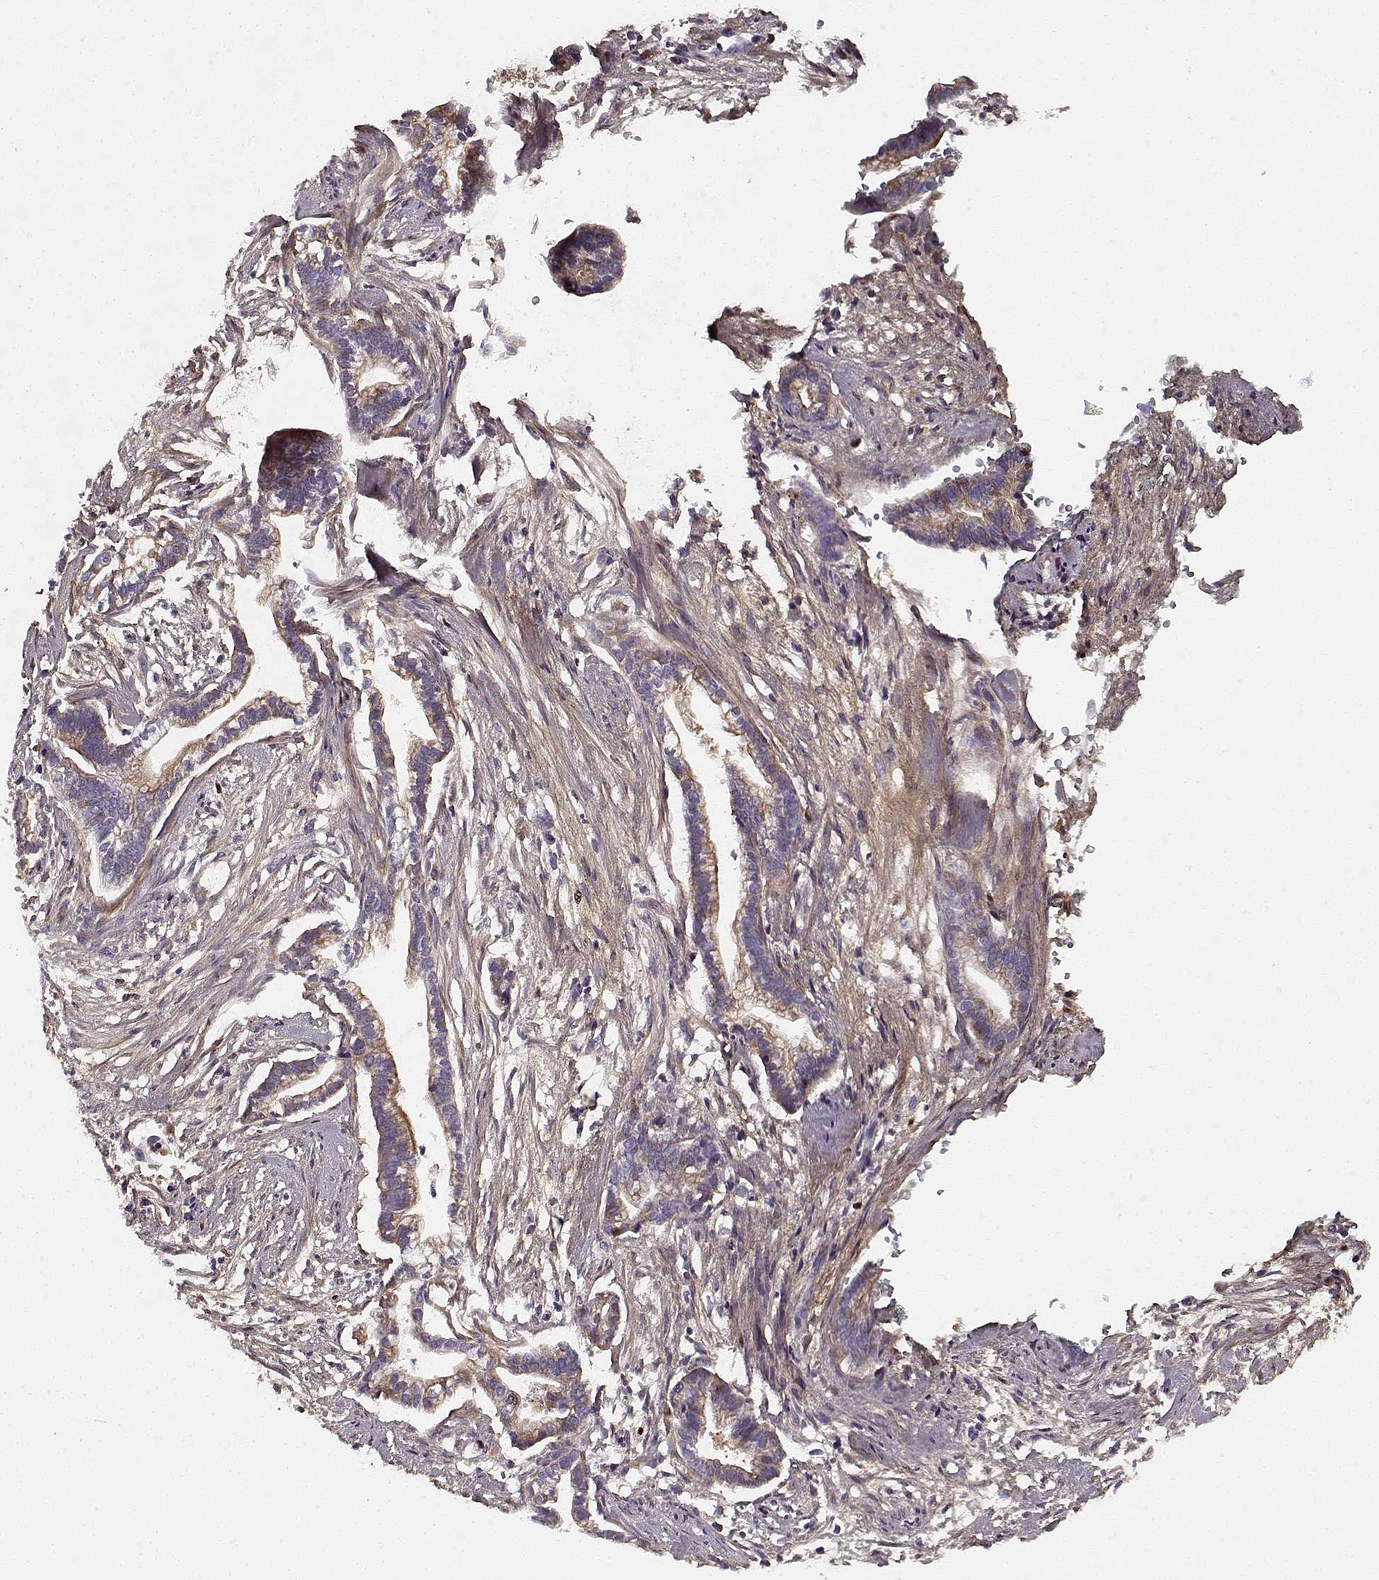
{"staining": {"intensity": "moderate", "quantity": "<25%", "location": "cytoplasmic/membranous"}, "tissue": "cervical cancer", "cell_type": "Tumor cells", "image_type": "cancer", "snomed": [{"axis": "morphology", "description": "Adenocarcinoma, NOS"}, {"axis": "topography", "description": "Cervix"}], "caption": "There is low levels of moderate cytoplasmic/membranous expression in tumor cells of adenocarcinoma (cervical), as demonstrated by immunohistochemical staining (brown color).", "gene": "LUM", "patient": {"sex": "female", "age": 62}}